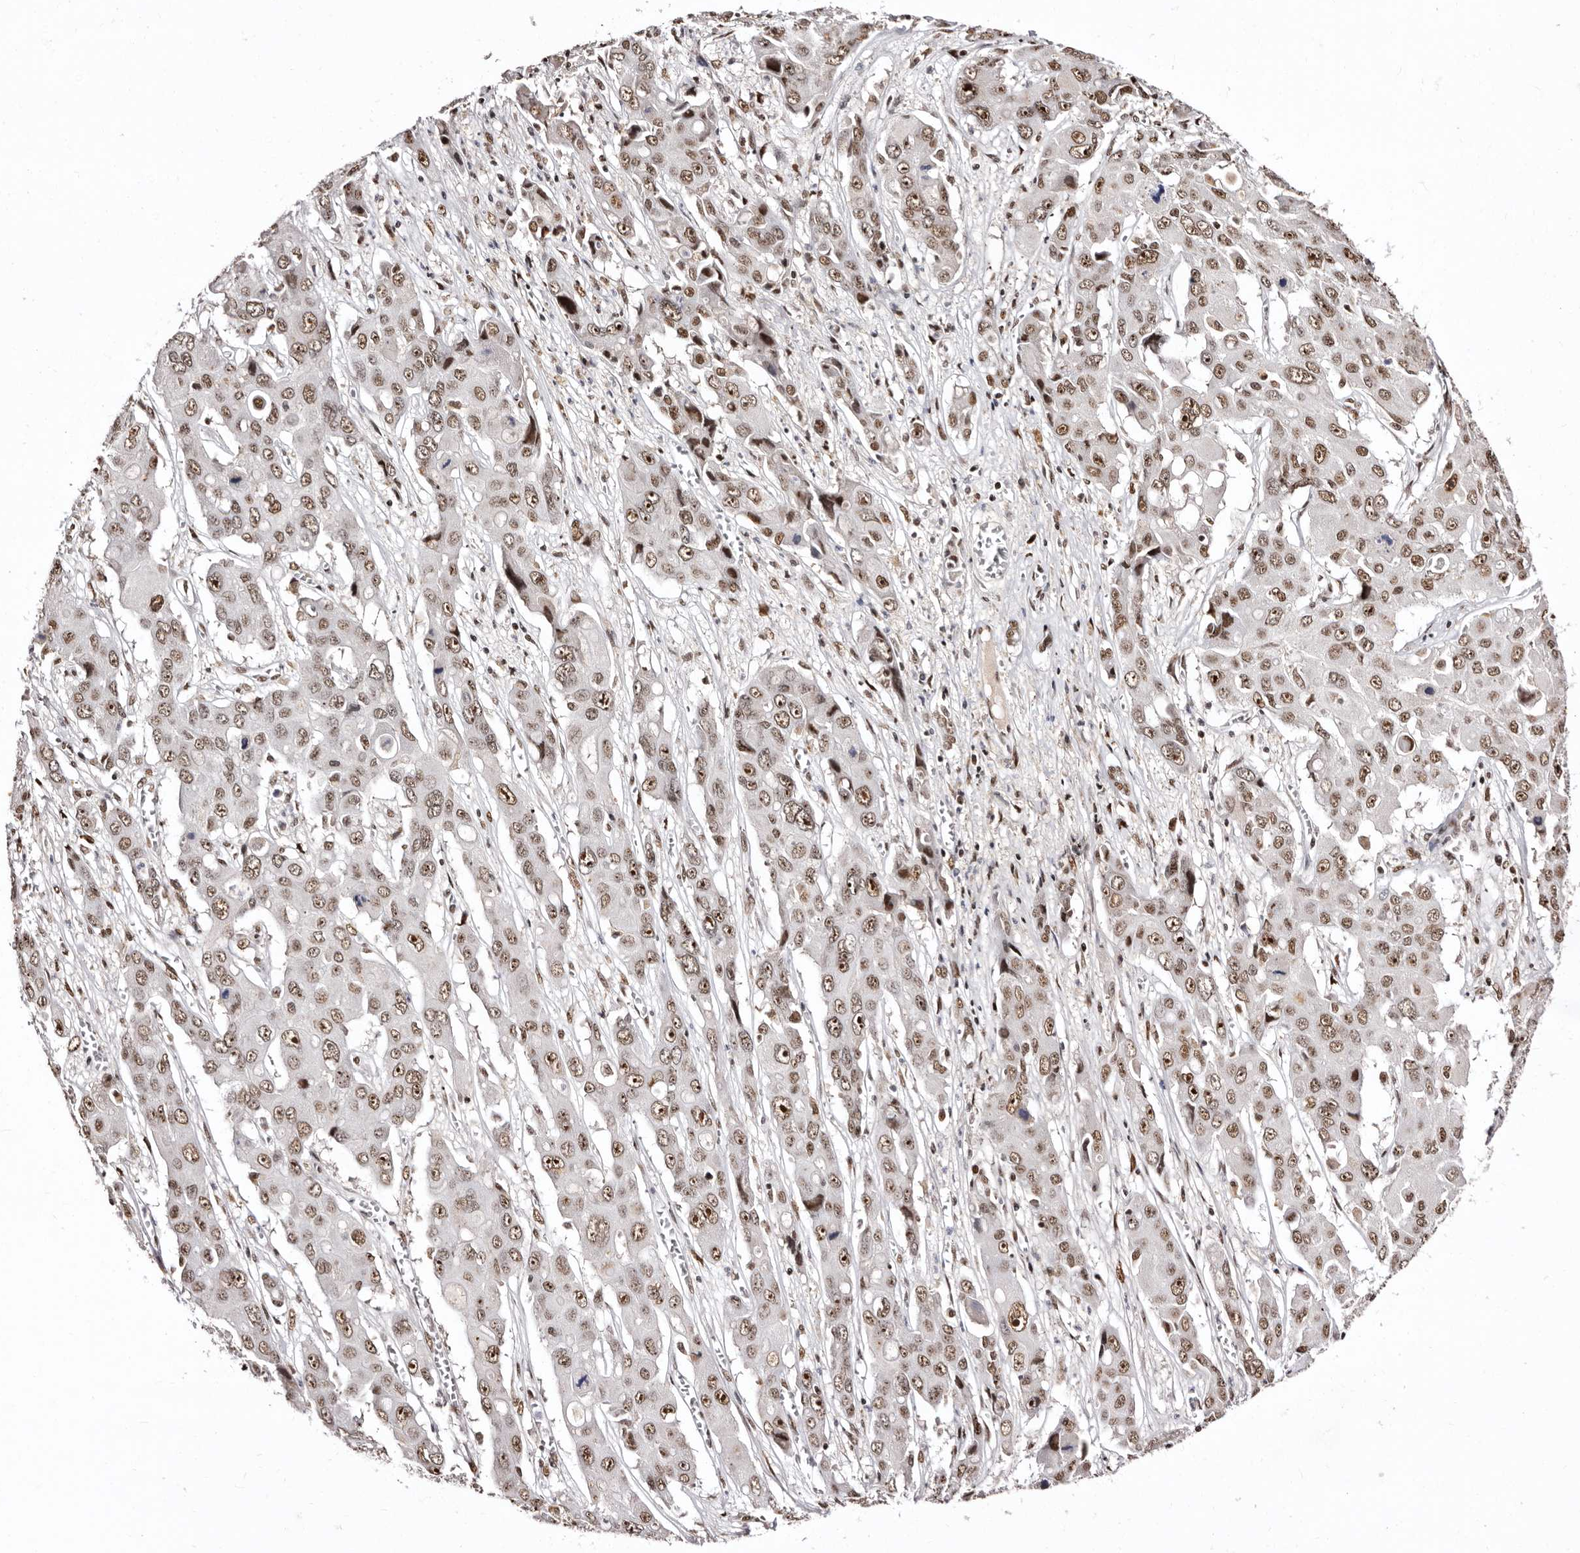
{"staining": {"intensity": "moderate", "quantity": ">75%", "location": "nuclear"}, "tissue": "liver cancer", "cell_type": "Tumor cells", "image_type": "cancer", "snomed": [{"axis": "morphology", "description": "Cholangiocarcinoma"}, {"axis": "topography", "description": "Liver"}], "caption": "Brown immunohistochemical staining in liver cancer (cholangiocarcinoma) demonstrates moderate nuclear staining in approximately >75% of tumor cells.", "gene": "ANAPC11", "patient": {"sex": "male", "age": 67}}